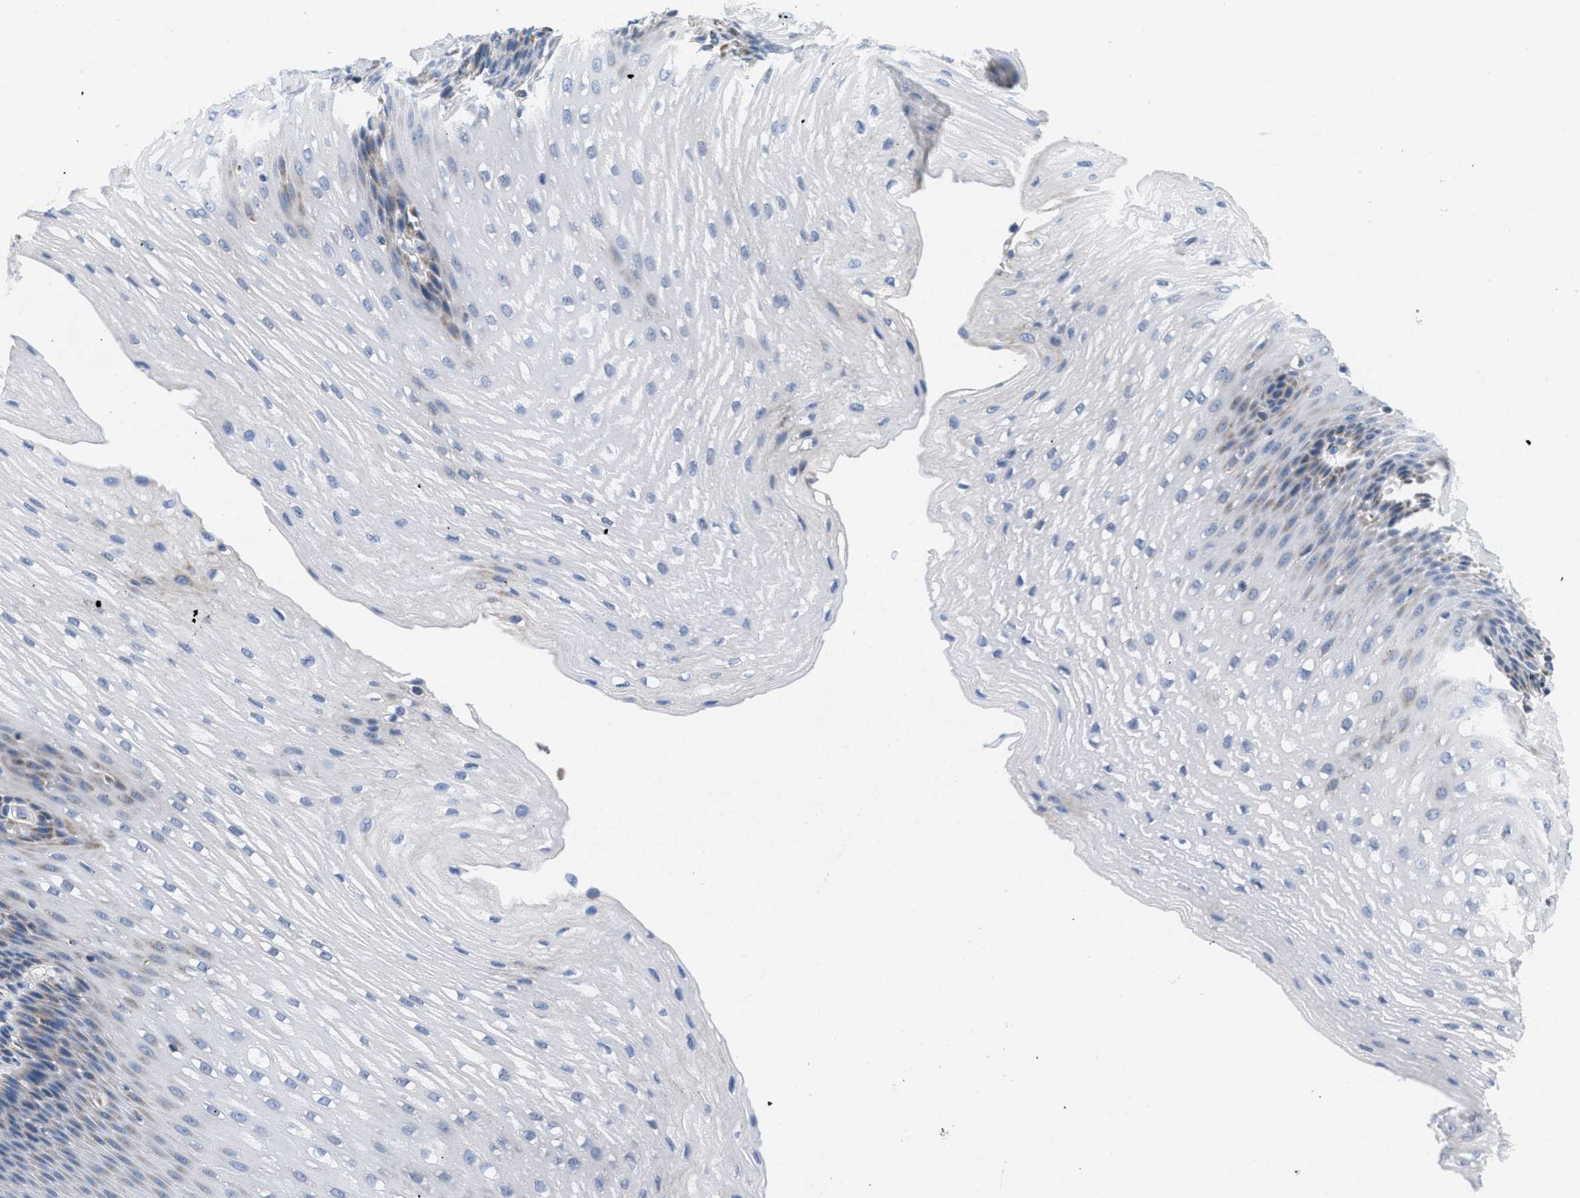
{"staining": {"intensity": "weak", "quantity": "<25%", "location": "cytoplasmic/membranous"}, "tissue": "esophagus", "cell_type": "Squamous epithelial cells", "image_type": "normal", "snomed": [{"axis": "morphology", "description": "Normal tissue, NOS"}, {"axis": "topography", "description": "Esophagus"}], "caption": "This micrograph is of normal esophagus stained with immunohistochemistry to label a protein in brown with the nuclei are counter-stained blue. There is no positivity in squamous epithelial cells.", "gene": "KCNJ5", "patient": {"sex": "male", "age": 48}}